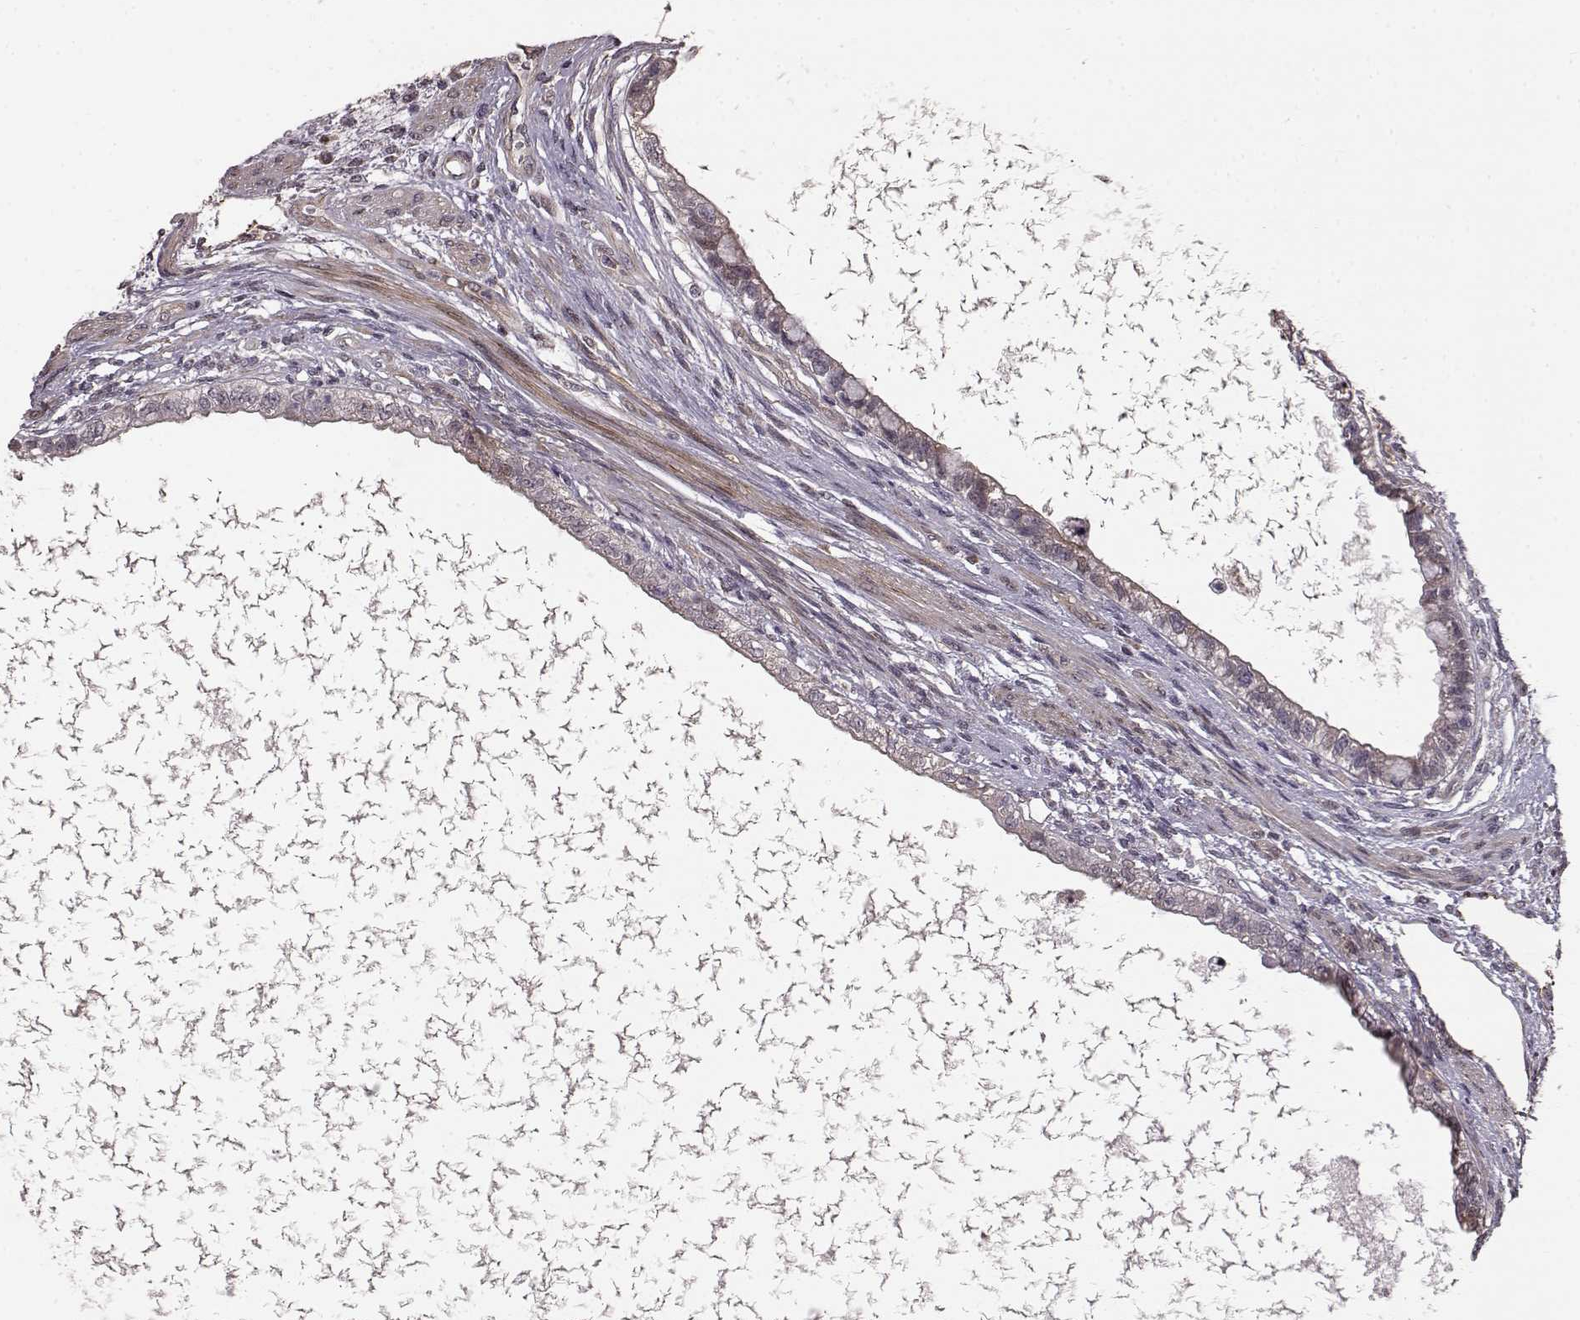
{"staining": {"intensity": "weak", "quantity": "<25%", "location": "cytoplasmic/membranous"}, "tissue": "testis cancer", "cell_type": "Tumor cells", "image_type": "cancer", "snomed": [{"axis": "morphology", "description": "Carcinoma, Embryonal, NOS"}, {"axis": "topography", "description": "Testis"}], "caption": "The micrograph shows no significant expression in tumor cells of testis embryonal carcinoma.", "gene": "BACH2", "patient": {"sex": "male", "age": 26}}